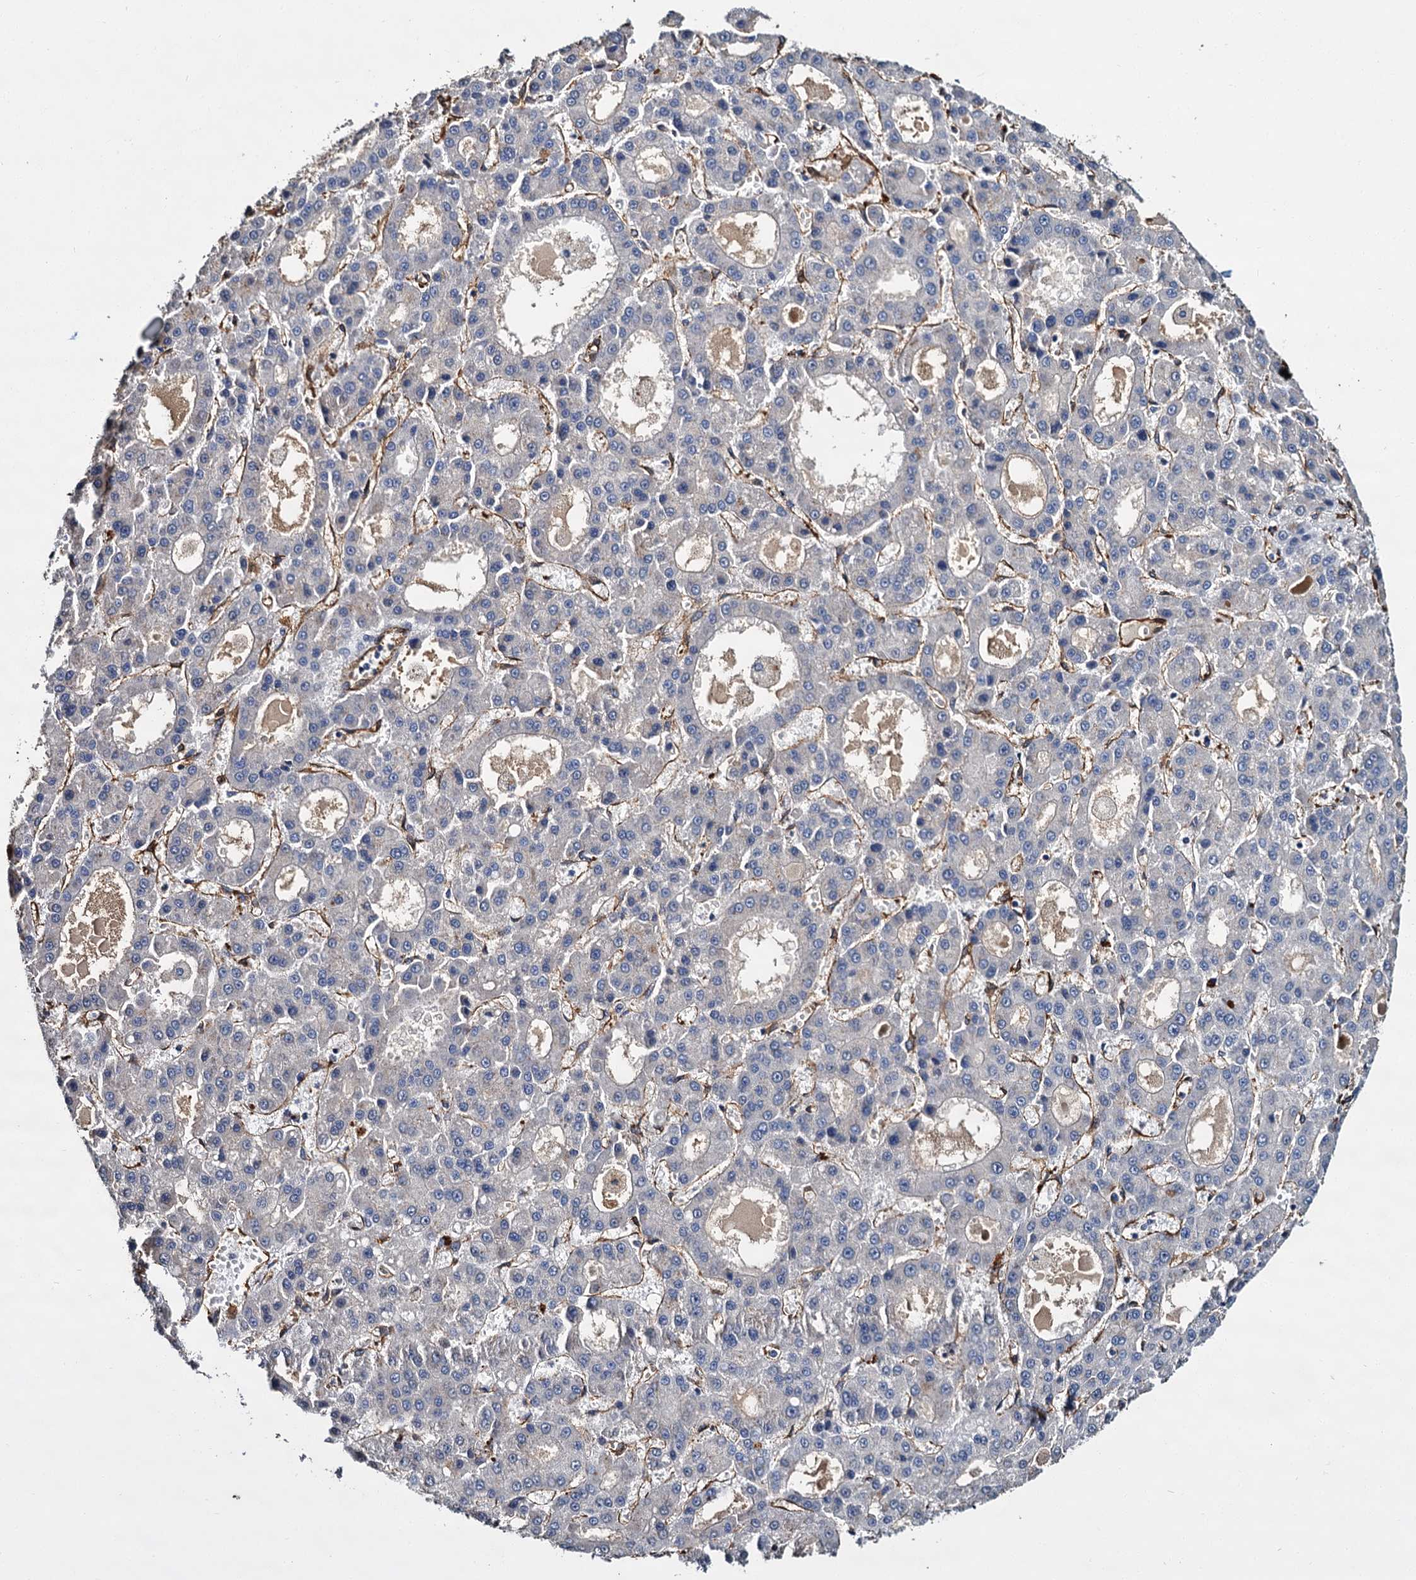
{"staining": {"intensity": "negative", "quantity": "none", "location": "none"}, "tissue": "liver cancer", "cell_type": "Tumor cells", "image_type": "cancer", "snomed": [{"axis": "morphology", "description": "Carcinoma, Hepatocellular, NOS"}, {"axis": "topography", "description": "Liver"}], "caption": "Image shows no significant protein expression in tumor cells of liver hepatocellular carcinoma. The staining was performed using DAB to visualize the protein expression in brown, while the nuclei were stained in blue with hematoxylin (Magnification: 20x).", "gene": "CACNA1C", "patient": {"sex": "male", "age": 70}}